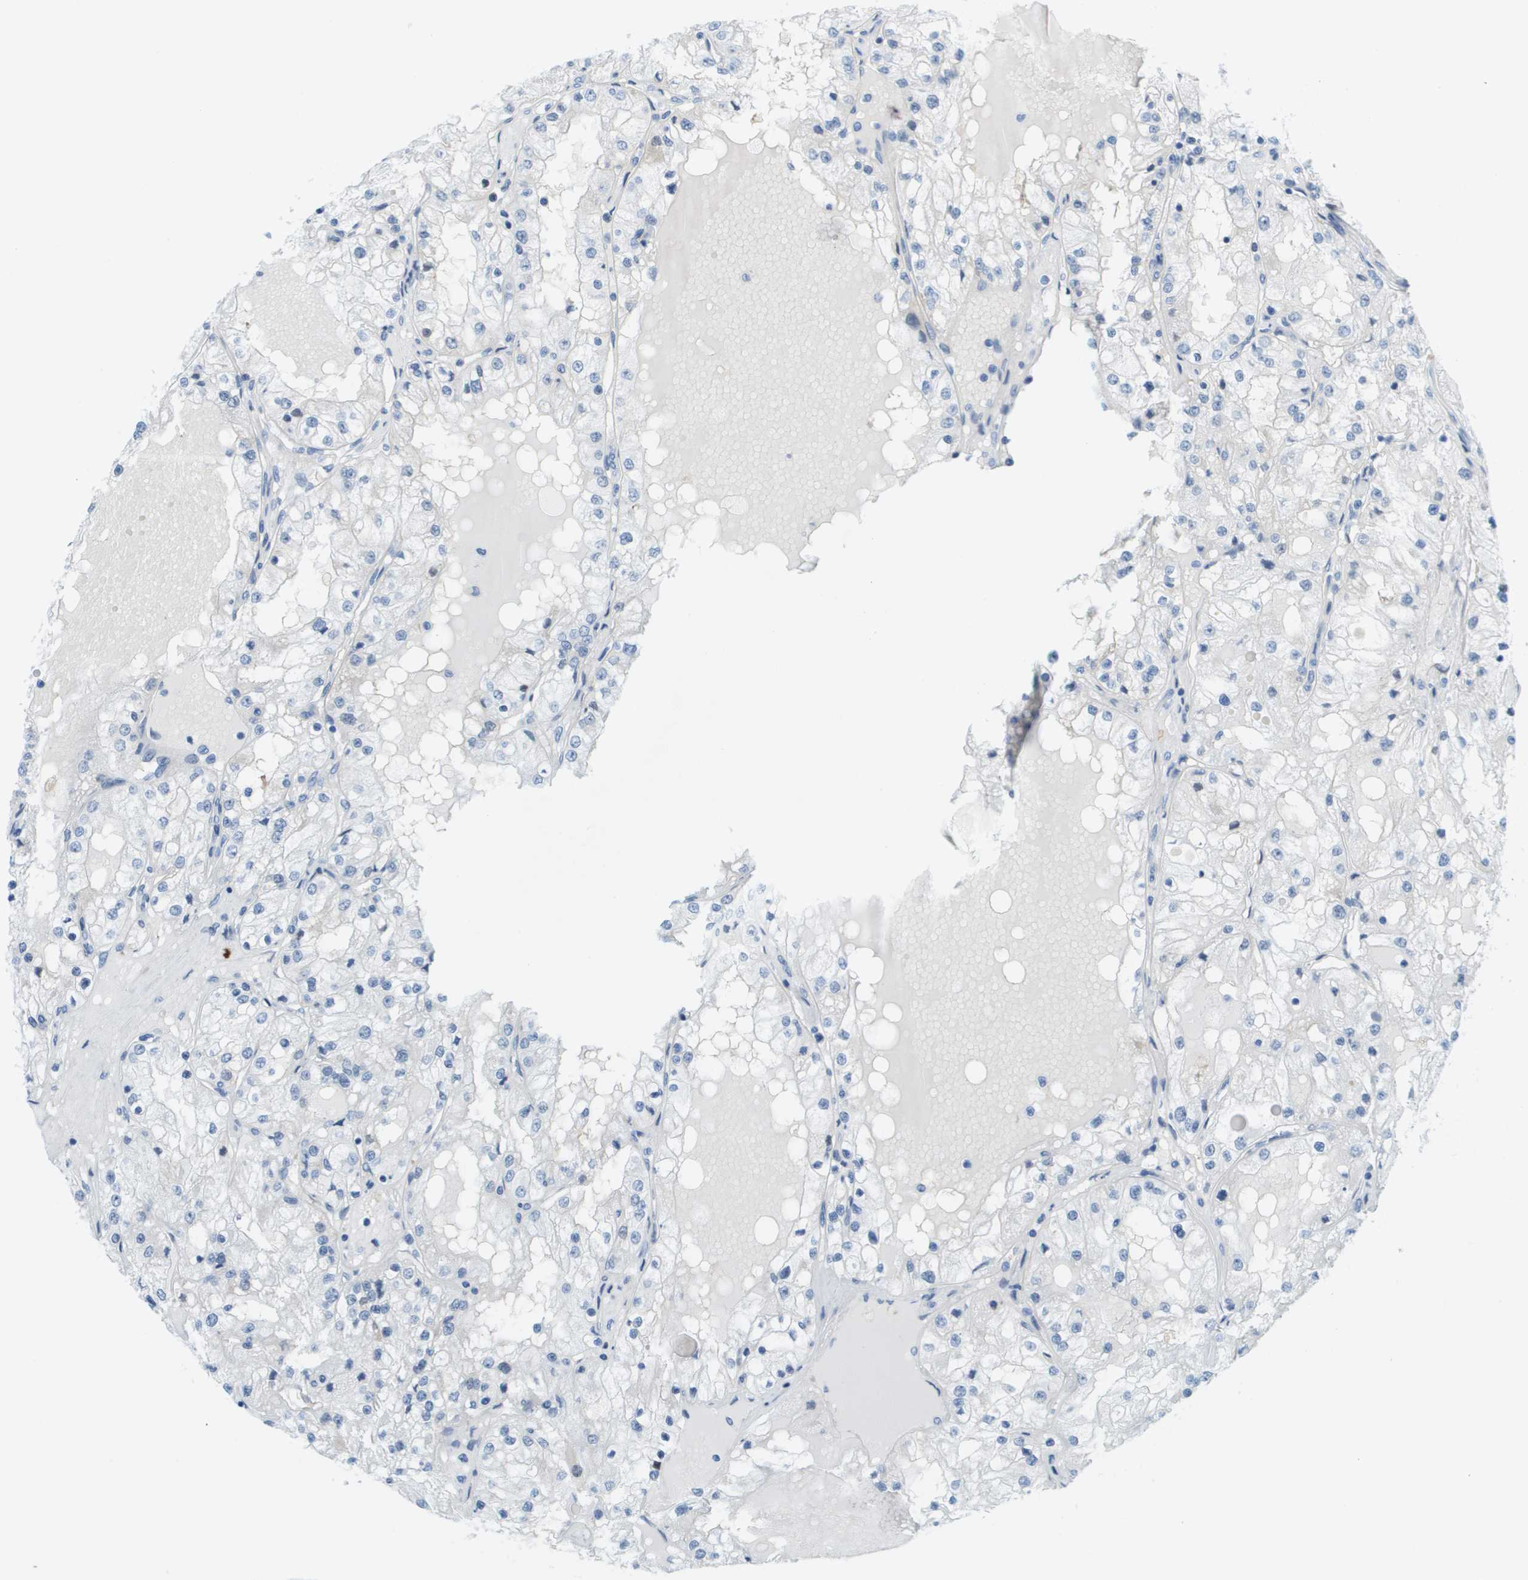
{"staining": {"intensity": "negative", "quantity": "none", "location": "none"}, "tissue": "renal cancer", "cell_type": "Tumor cells", "image_type": "cancer", "snomed": [{"axis": "morphology", "description": "Adenocarcinoma, NOS"}, {"axis": "topography", "description": "Kidney"}], "caption": "A photomicrograph of human renal cancer is negative for staining in tumor cells.", "gene": "CUL9", "patient": {"sex": "male", "age": 68}}